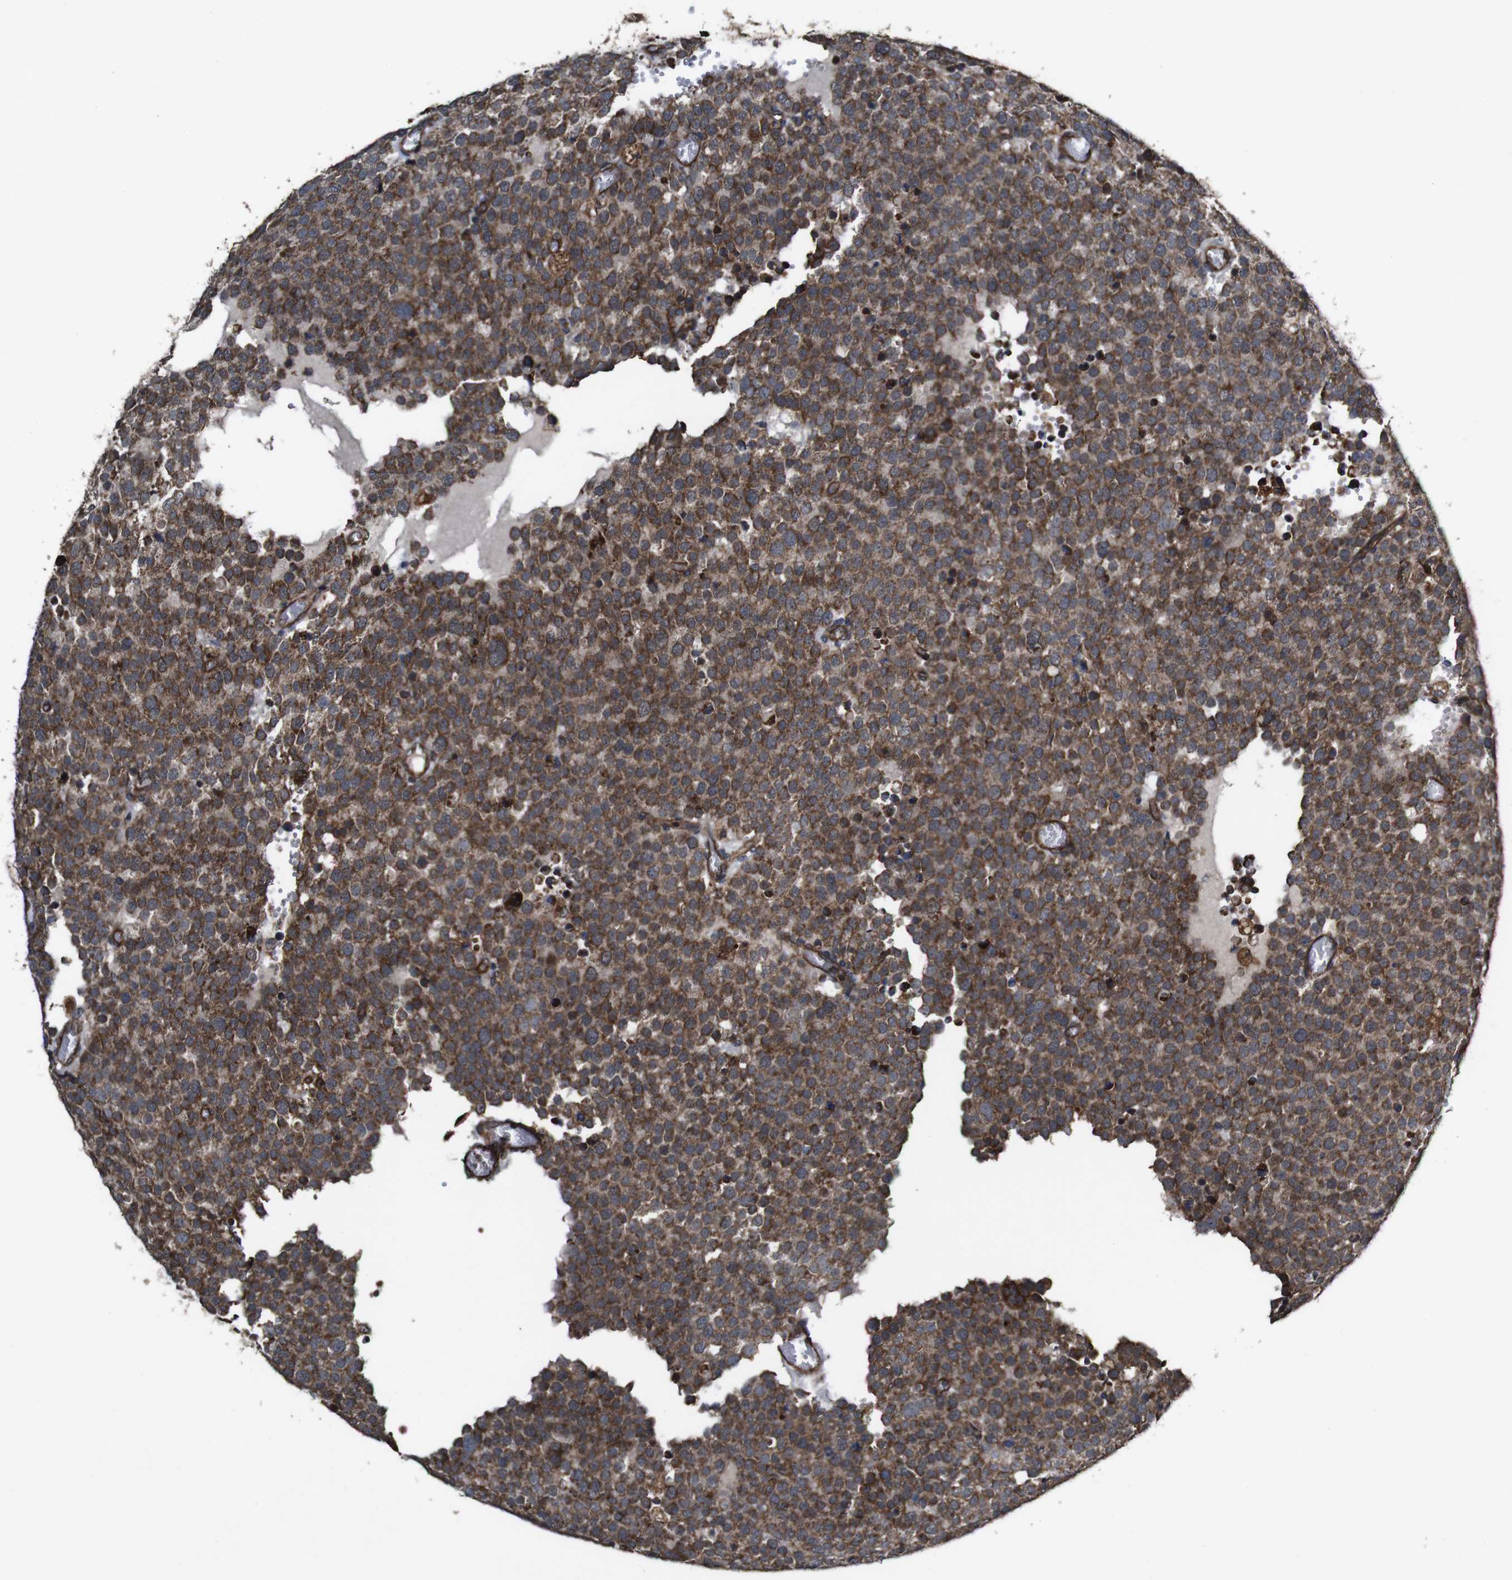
{"staining": {"intensity": "strong", "quantity": ">75%", "location": "cytoplasmic/membranous"}, "tissue": "testis cancer", "cell_type": "Tumor cells", "image_type": "cancer", "snomed": [{"axis": "morphology", "description": "Normal tissue, NOS"}, {"axis": "morphology", "description": "Seminoma, NOS"}, {"axis": "topography", "description": "Testis"}], "caption": "IHC (DAB (3,3'-diaminobenzidine)) staining of human seminoma (testis) demonstrates strong cytoplasmic/membranous protein staining in about >75% of tumor cells.", "gene": "BTN3A3", "patient": {"sex": "male", "age": 71}}